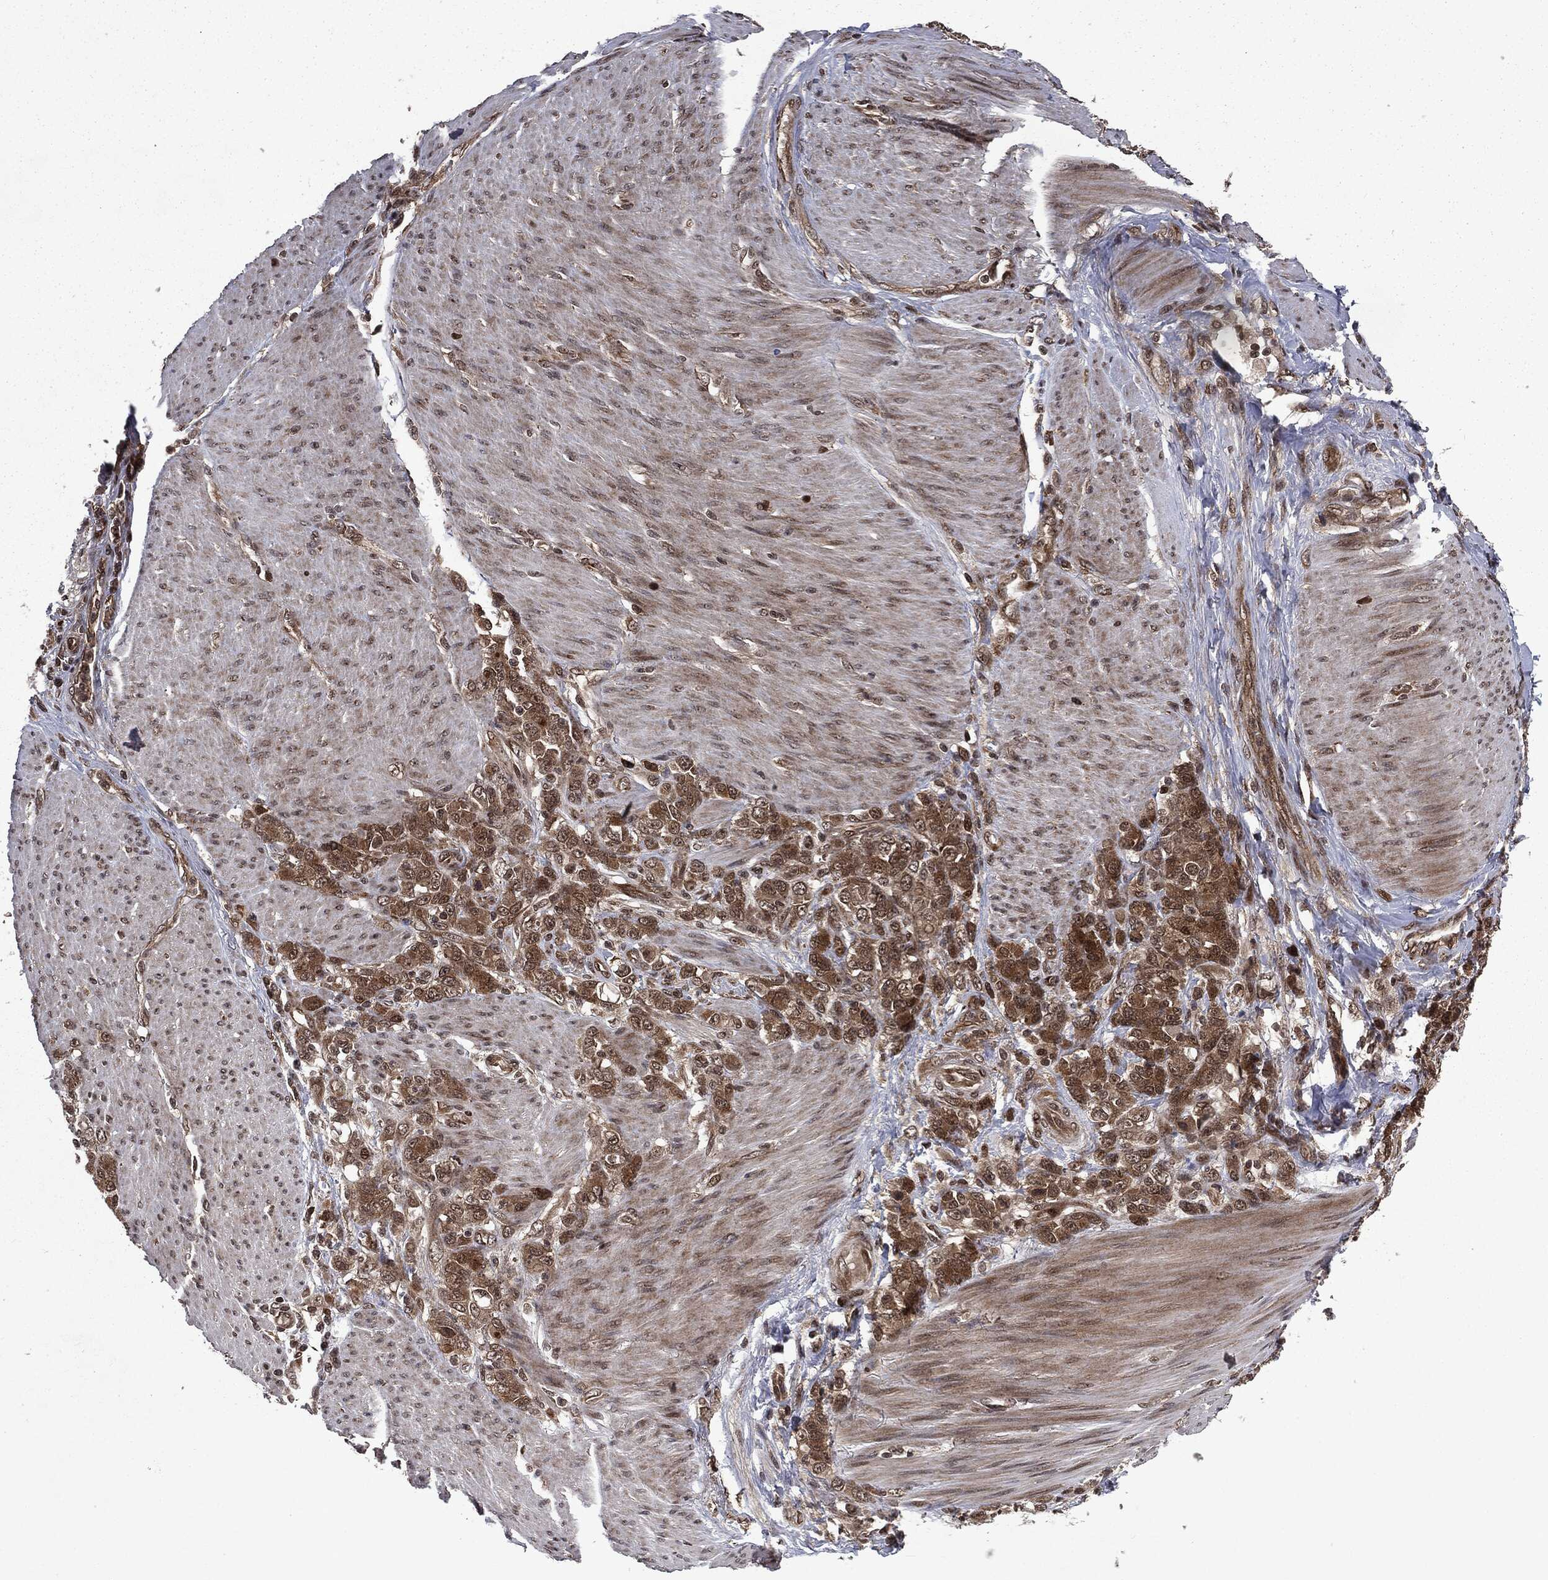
{"staining": {"intensity": "strong", "quantity": ">75%", "location": "cytoplasmic/membranous,nuclear"}, "tissue": "stomach cancer", "cell_type": "Tumor cells", "image_type": "cancer", "snomed": [{"axis": "morphology", "description": "Adenocarcinoma, NOS"}, {"axis": "topography", "description": "Stomach"}], "caption": "Approximately >75% of tumor cells in human stomach cancer demonstrate strong cytoplasmic/membranous and nuclear protein expression as visualized by brown immunohistochemical staining.", "gene": "STAU2", "patient": {"sex": "female", "age": 79}}